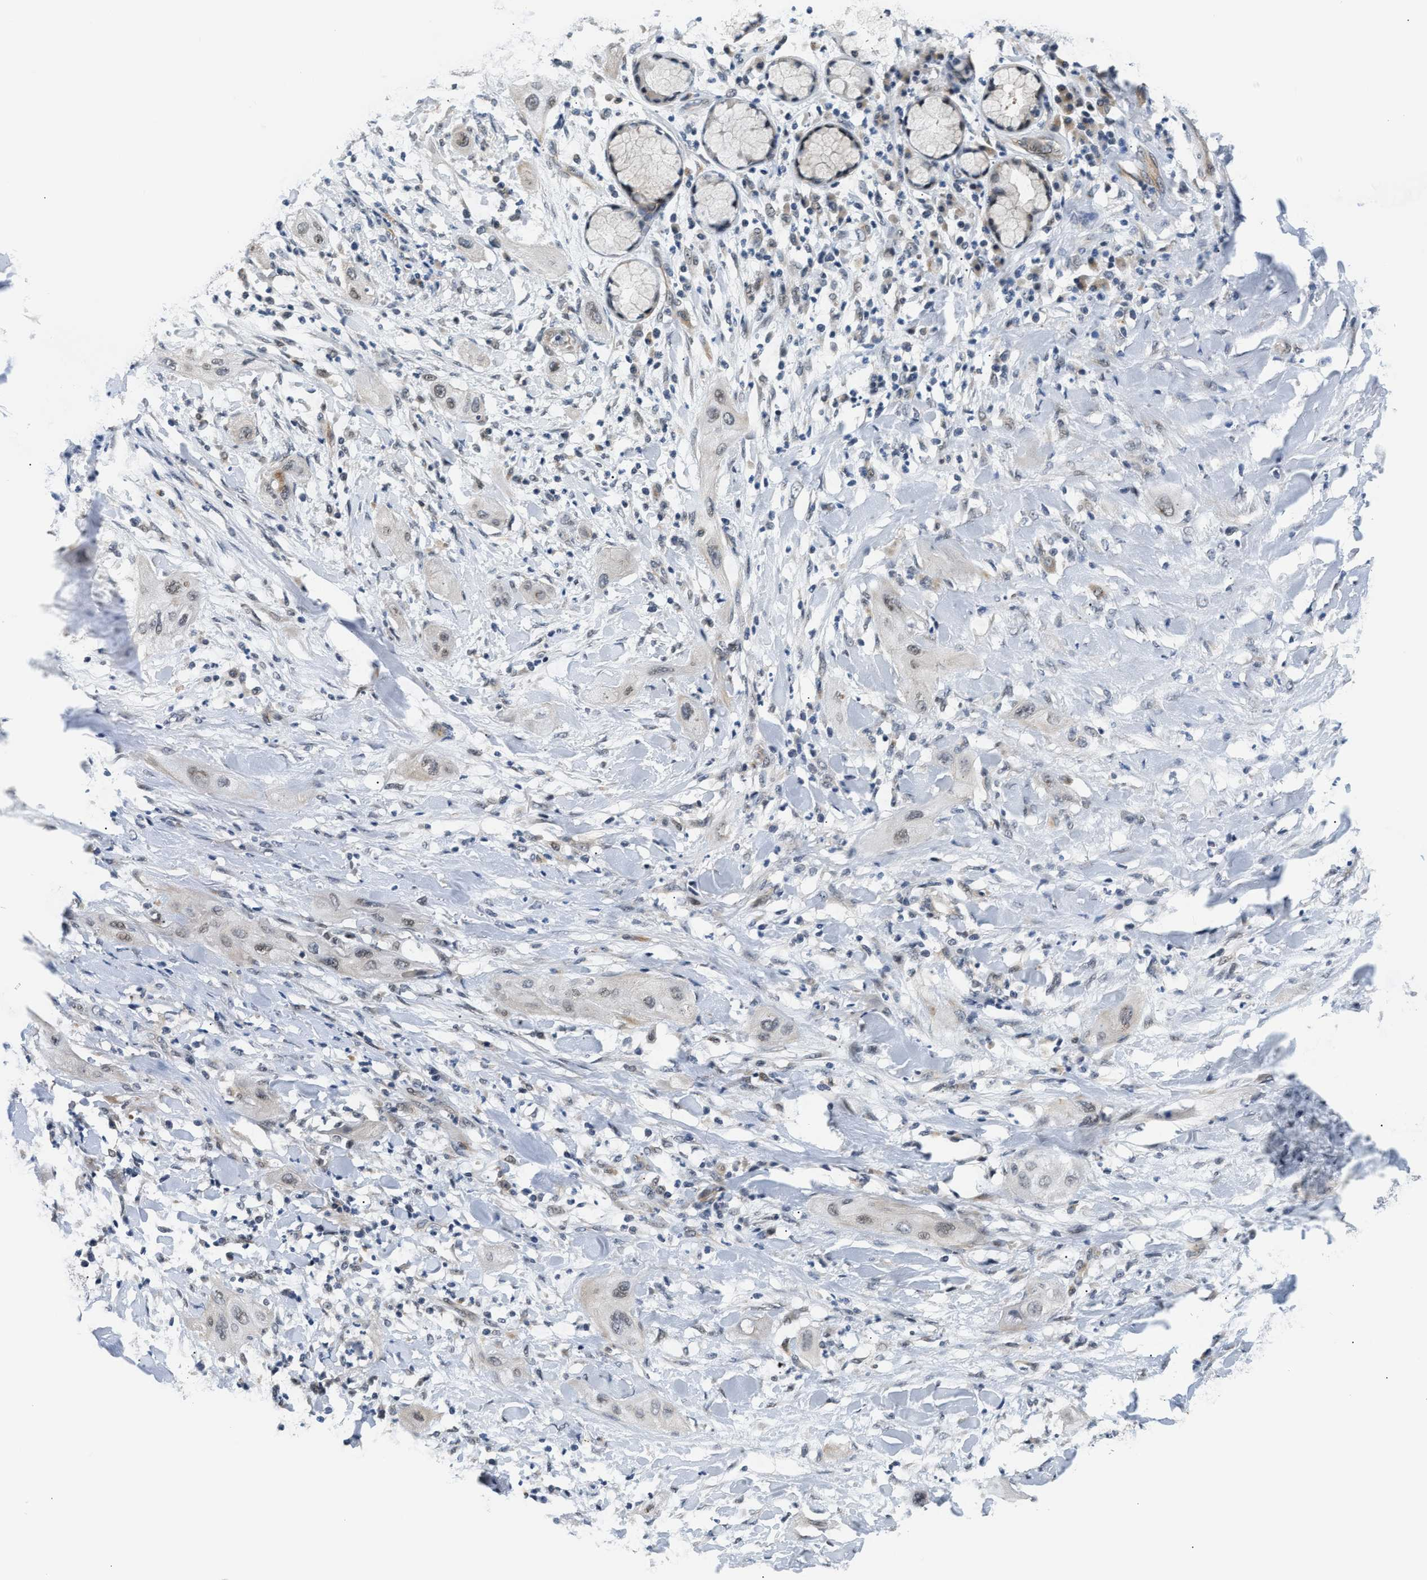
{"staining": {"intensity": "negative", "quantity": "none", "location": "none"}, "tissue": "lung cancer", "cell_type": "Tumor cells", "image_type": "cancer", "snomed": [{"axis": "morphology", "description": "Squamous cell carcinoma, NOS"}, {"axis": "topography", "description": "Lung"}], "caption": "Lung squamous cell carcinoma was stained to show a protein in brown. There is no significant positivity in tumor cells.", "gene": "PPM1H", "patient": {"sex": "female", "age": 47}}